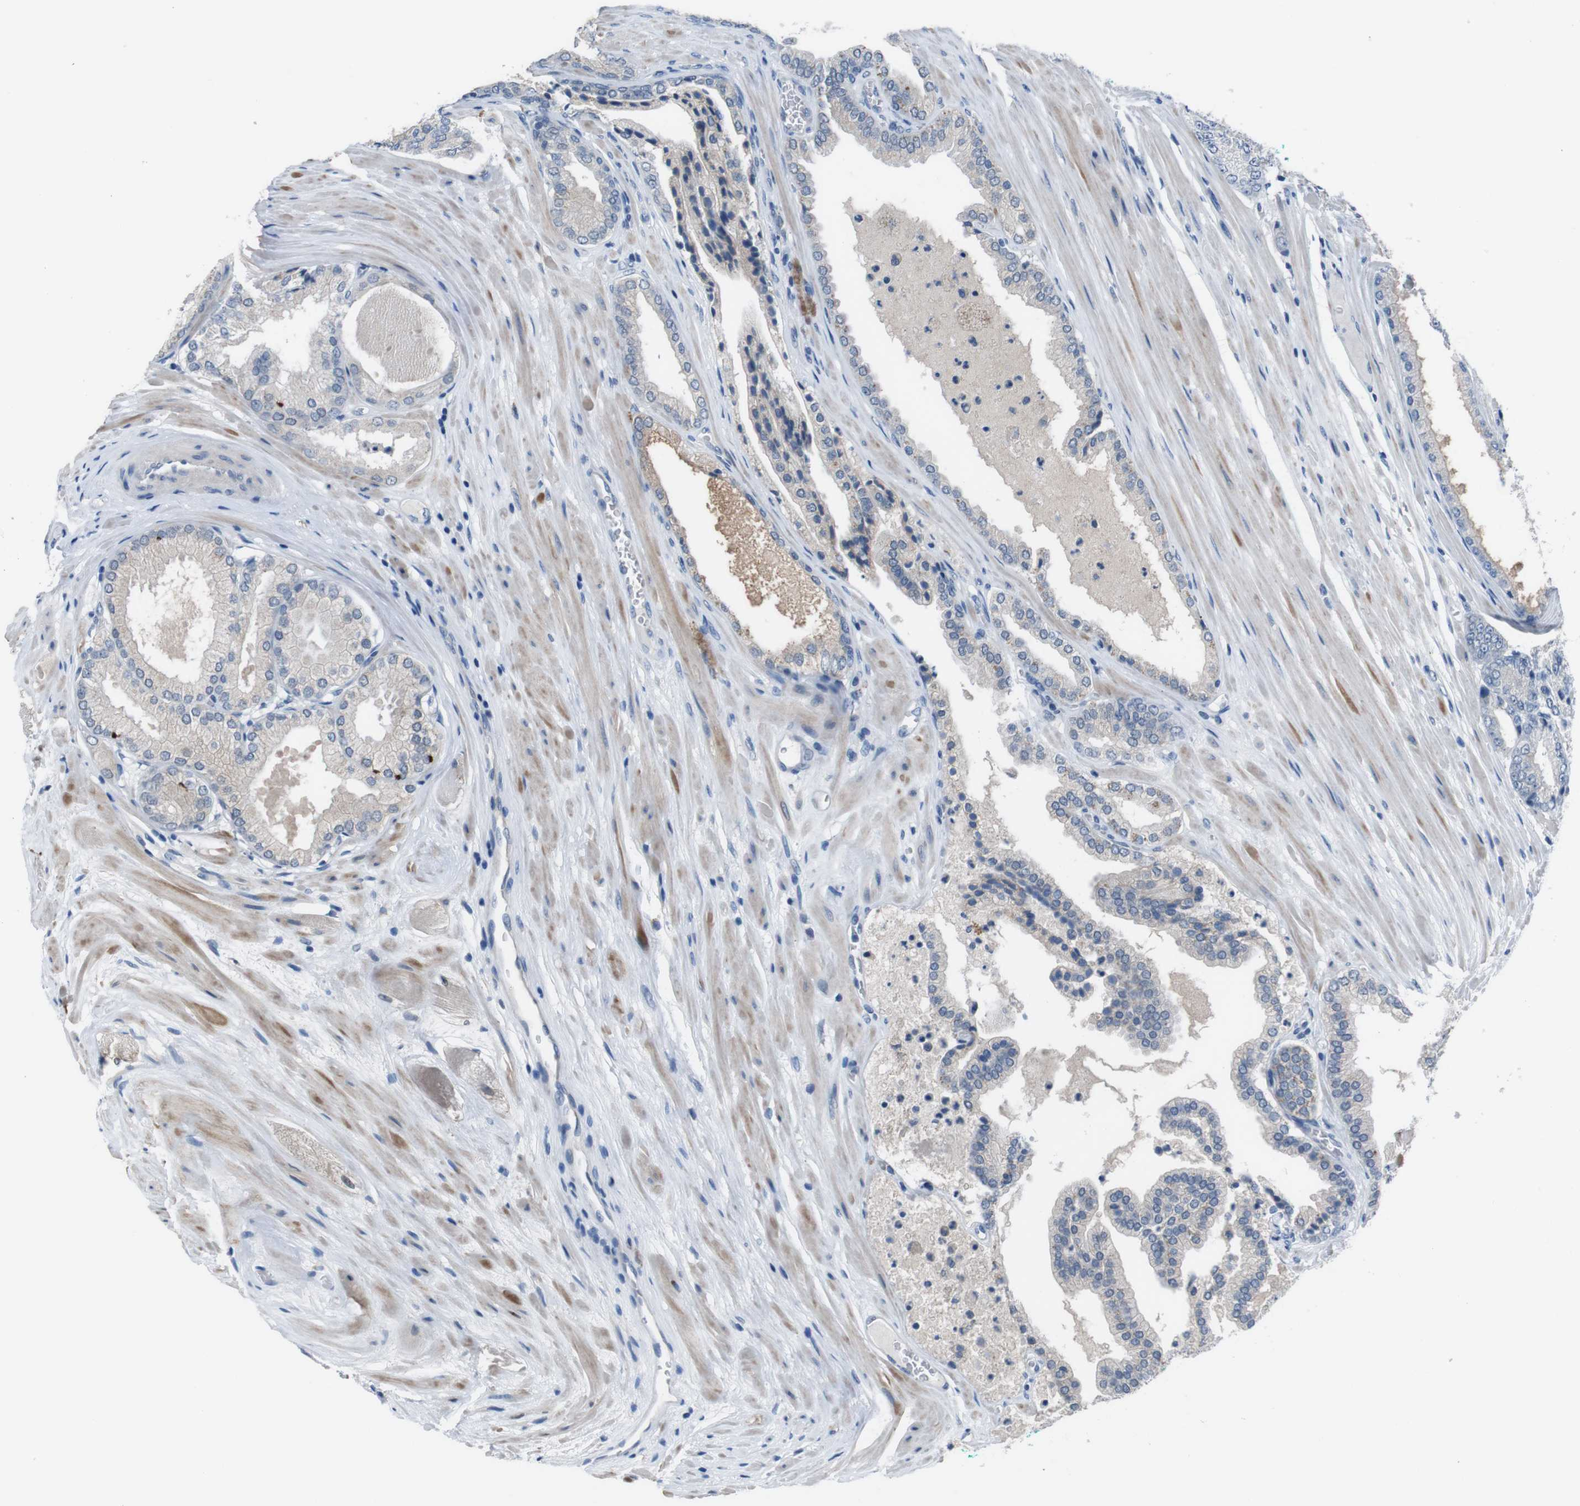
{"staining": {"intensity": "weak", "quantity": "<25%", "location": "cytoplasmic/membranous"}, "tissue": "prostate cancer", "cell_type": "Tumor cells", "image_type": "cancer", "snomed": [{"axis": "morphology", "description": "Adenocarcinoma, High grade"}, {"axis": "topography", "description": "Prostate"}], "caption": "The image displays no significant staining in tumor cells of adenocarcinoma (high-grade) (prostate). The staining is performed using DAB (3,3'-diaminobenzidine) brown chromogen with nuclei counter-stained in using hematoxylin.", "gene": "CDH22", "patient": {"sex": "male", "age": 59}}